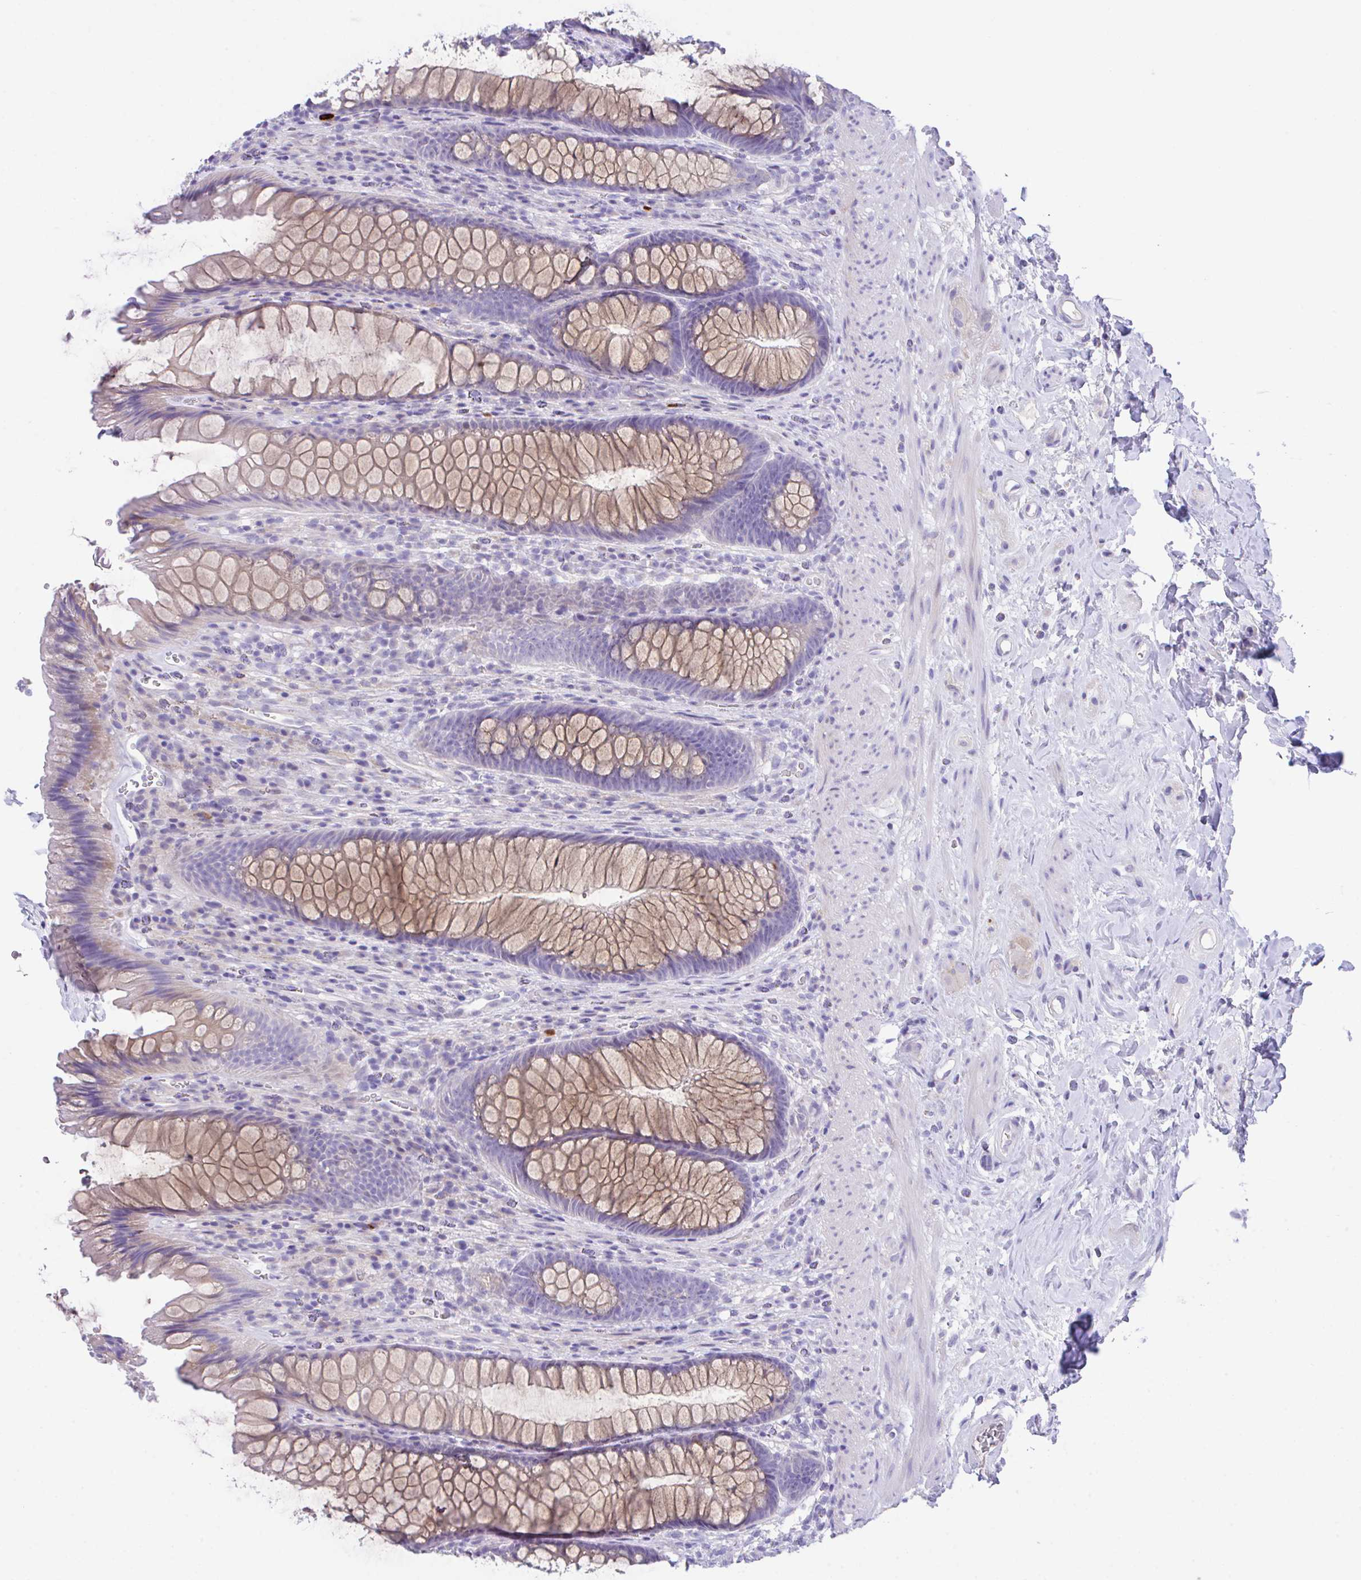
{"staining": {"intensity": "moderate", "quantity": "25%-75%", "location": "cytoplasmic/membranous"}, "tissue": "rectum", "cell_type": "Glandular cells", "image_type": "normal", "snomed": [{"axis": "morphology", "description": "Normal tissue, NOS"}, {"axis": "topography", "description": "Rectum"}], "caption": "Glandular cells reveal medium levels of moderate cytoplasmic/membranous staining in about 25%-75% of cells in unremarkable human rectum.", "gene": "SLC16A6", "patient": {"sex": "male", "age": 53}}